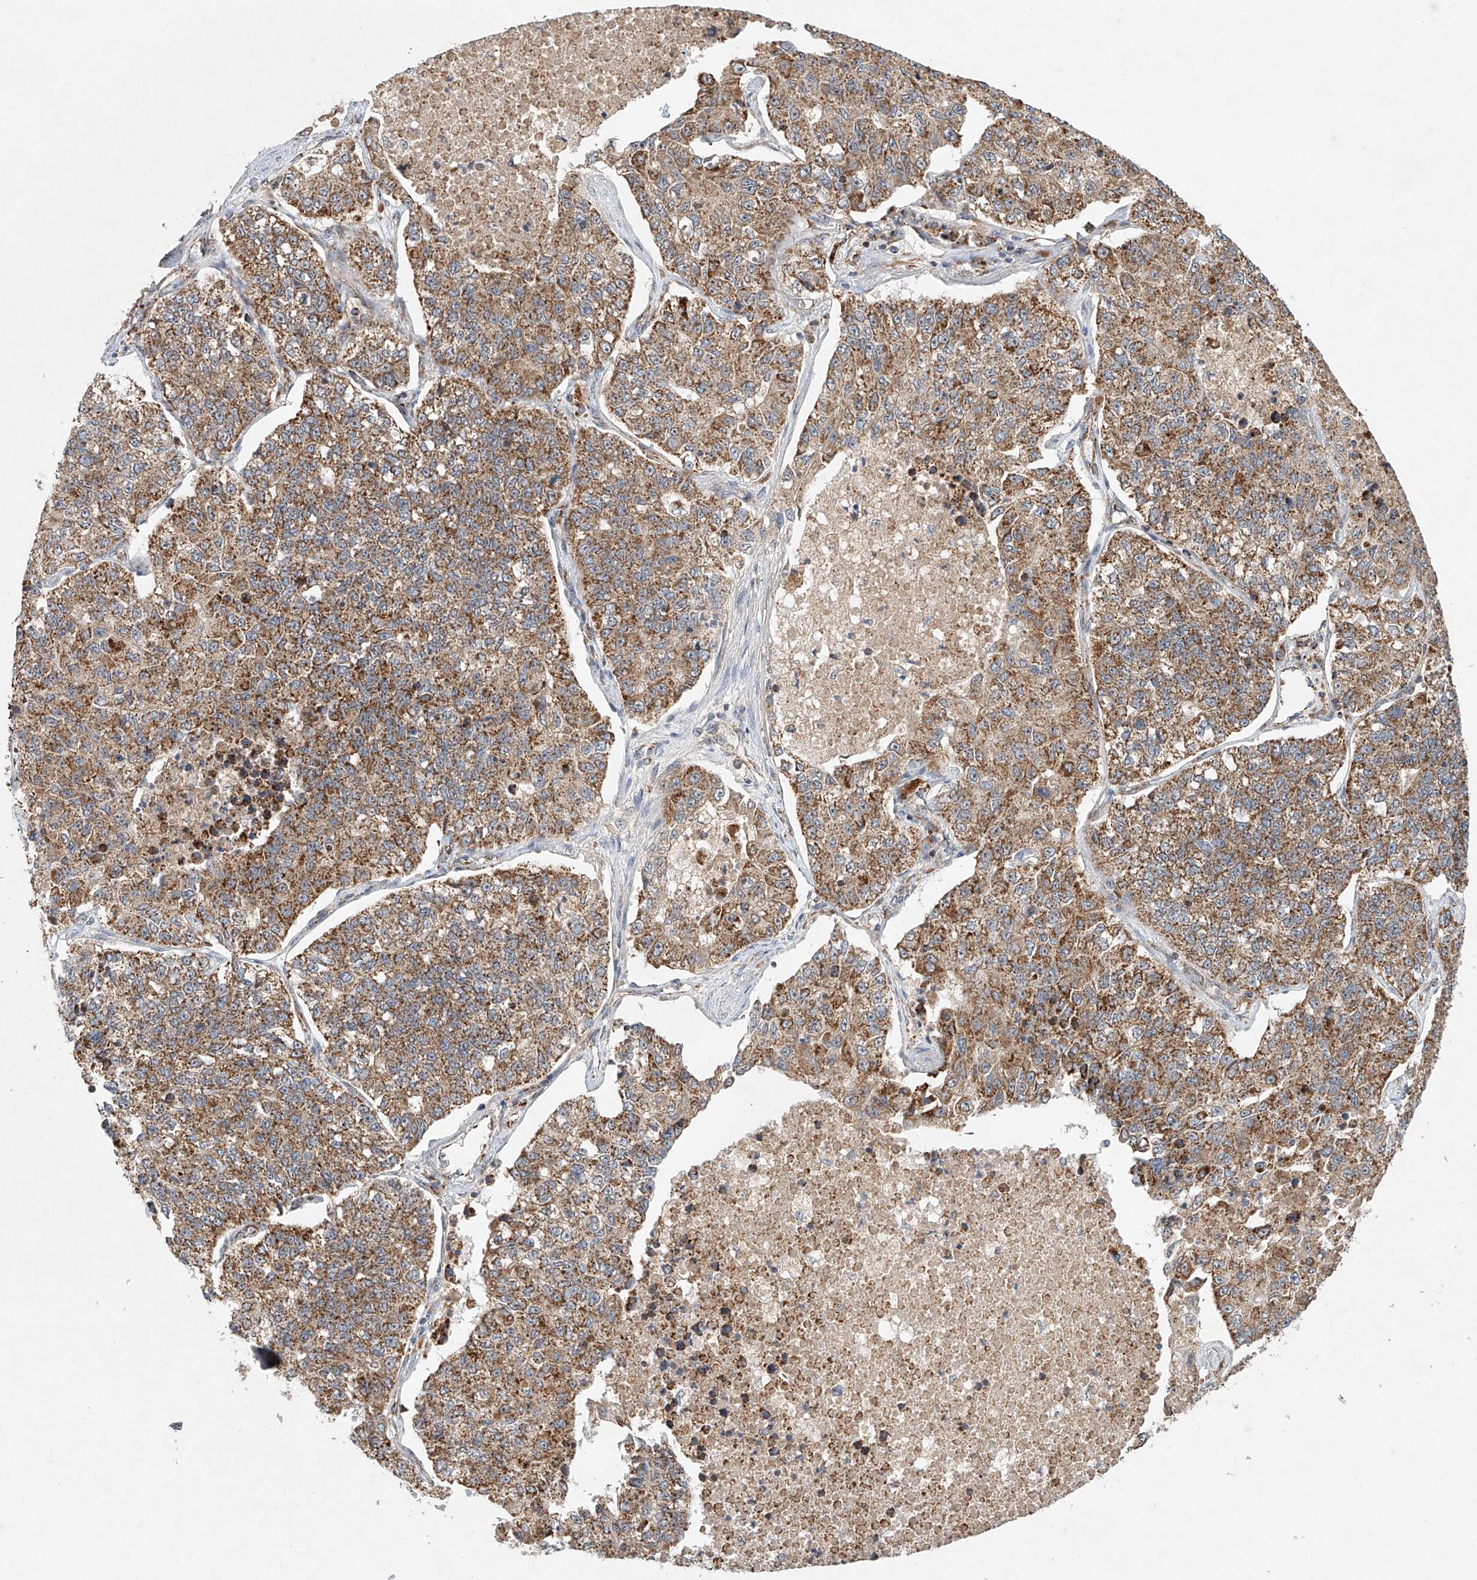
{"staining": {"intensity": "moderate", "quantity": ">75%", "location": "cytoplasmic/membranous"}, "tissue": "lung cancer", "cell_type": "Tumor cells", "image_type": "cancer", "snomed": [{"axis": "morphology", "description": "Adenocarcinoma, NOS"}, {"axis": "topography", "description": "Lung"}], "caption": "Lung cancer stained with IHC exhibits moderate cytoplasmic/membranous expression in about >75% of tumor cells.", "gene": "DCAF11", "patient": {"sex": "male", "age": 49}}